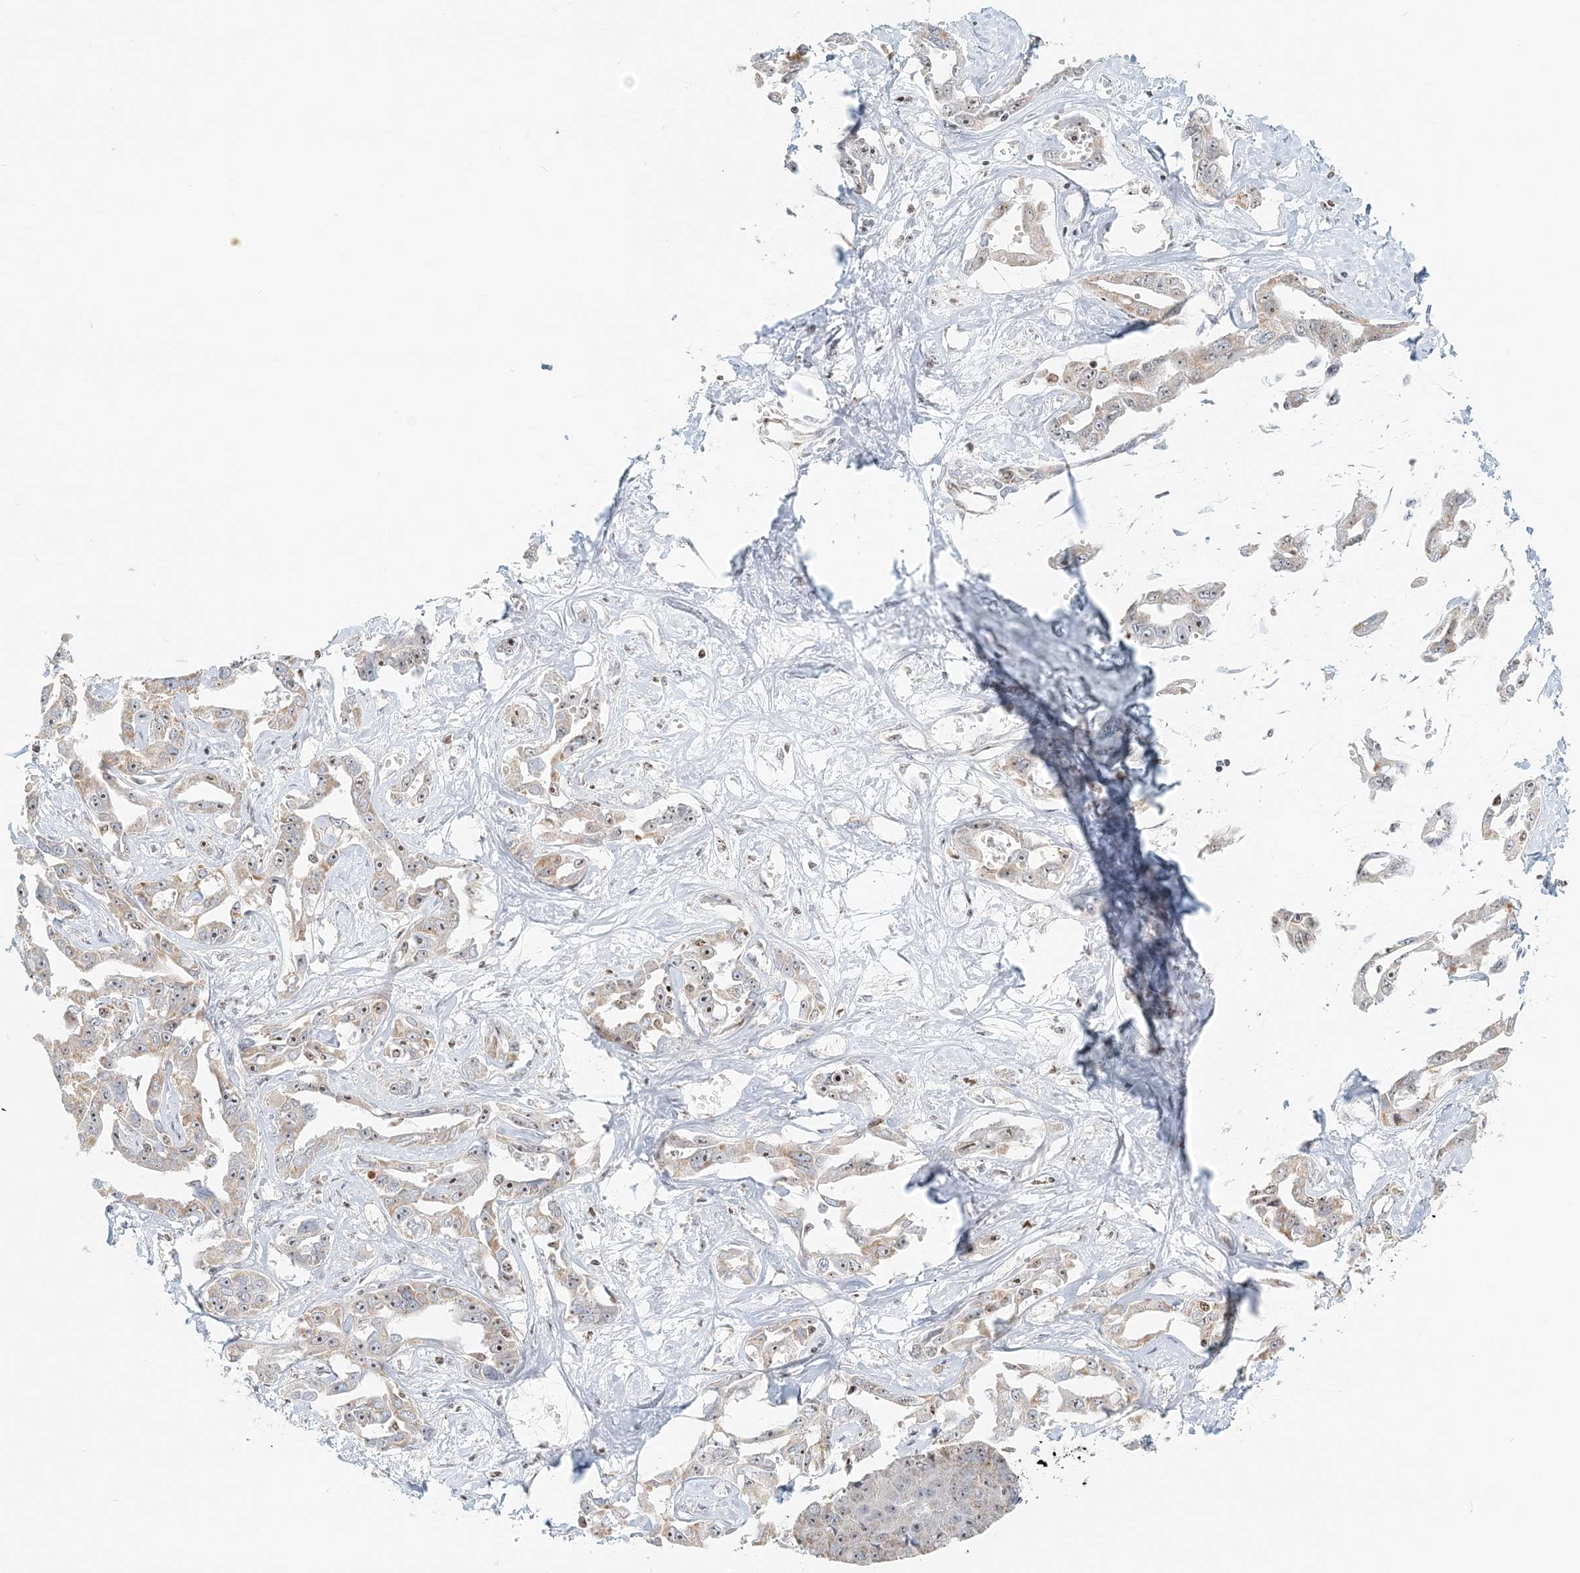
{"staining": {"intensity": "weak", "quantity": "25%-75%", "location": "nuclear"}, "tissue": "liver cancer", "cell_type": "Tumor cells", "image_type": "cancer", "snomed": [{"axis": "morphology", "description": "Cholangiocarcinoma"}, {"axis": "topography", "description": "Liver"}], "caption": "Immunohistochemical staining of liver cancer exhibits low levels of weak nuclear positivity in approximately 25%-75% of tumor cells.", "gene": "UBE2F", "patient": {"sex": "male", "age": 59}}